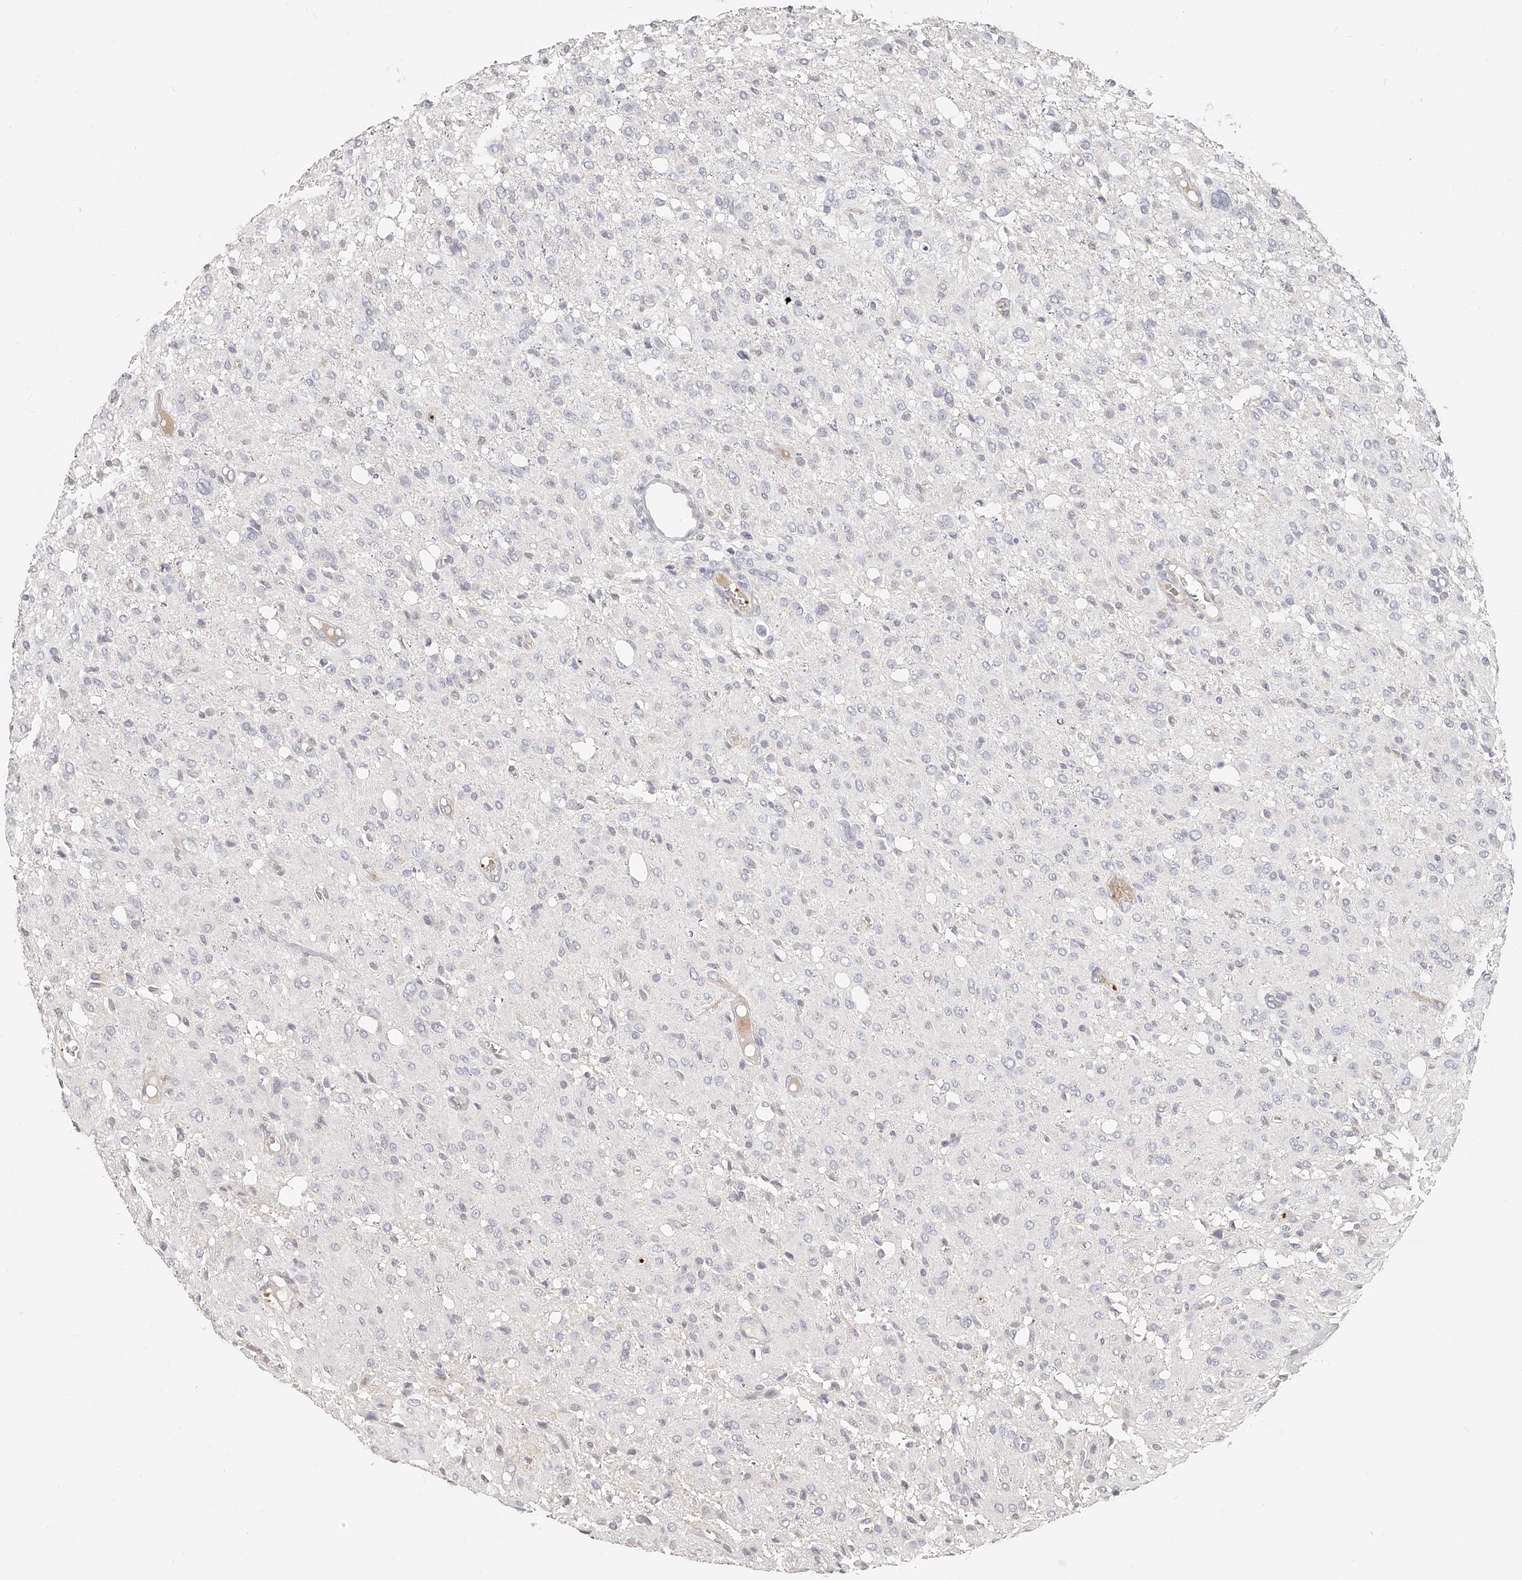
{"staining": {"intensity": "negative", "quantity": "none", "location": "none"}, "tissue": "glioma", "cell_type": "Tumor cells", "image_type": "cancer", "snomed": [{"axis": "morphology", "description": "Glioma, malignant, High grade"}, {"axis": "topography", "description": "Brain"}], "caption": "This is an immunohistochemistry image of glioma. There is no expression in tumor cells.", "gene": "ITGB3", "patient": {"sex": "female", "age": 59}}